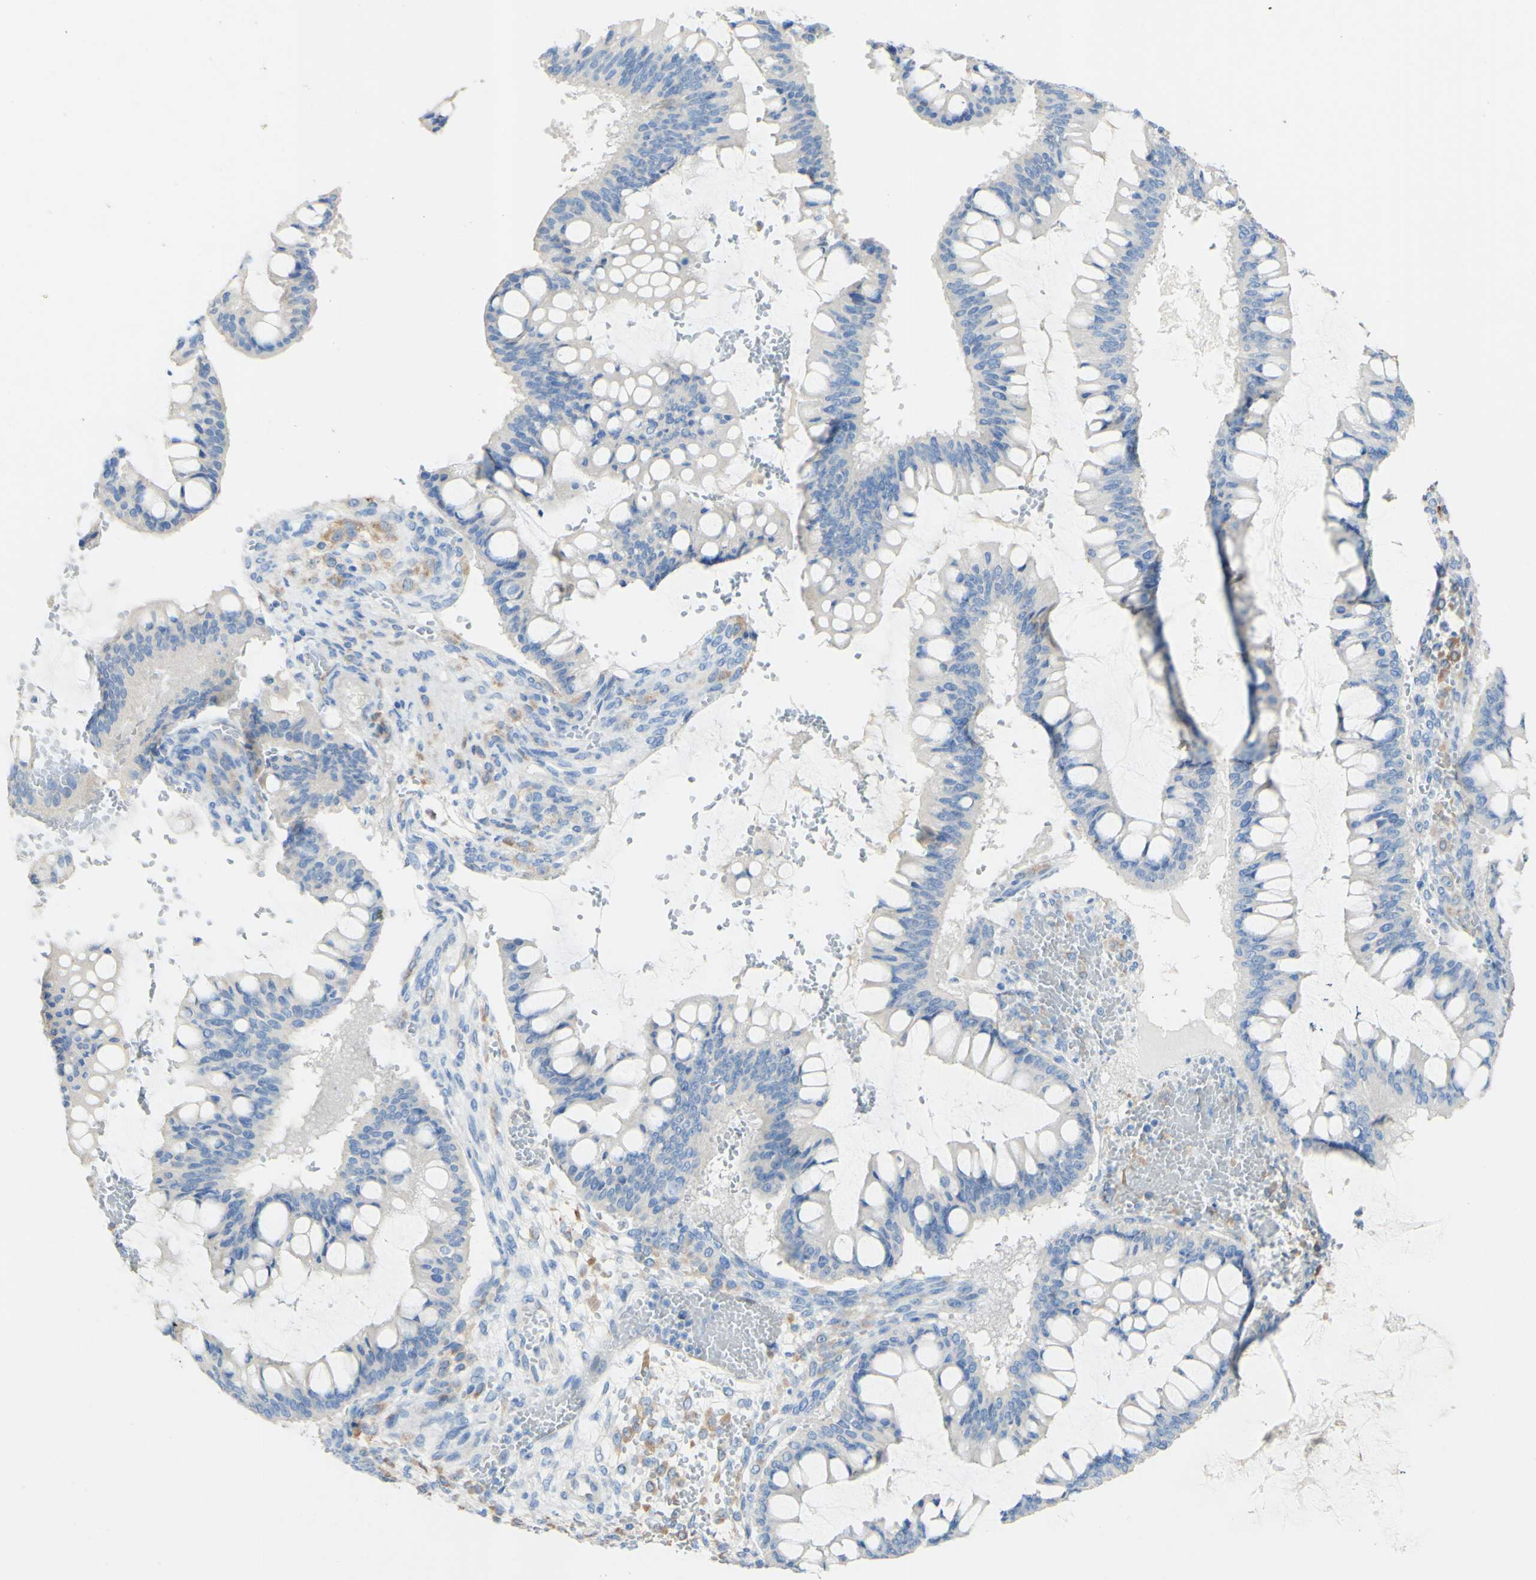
{"staining": {"intensity": "negative", "quantity": "none", "location": "none"}, "tissue": "ovarian cancer", "cell_type": "Tumor cells", "image_type": "cancer", "snomed": [{"axis": "morphology", "description": "Cystadenocarcinoma, mucinous, NOS"}, {"axis": "topography", "description": "Ovary"}], "caption": "This micrograph is of mucinous cystadenocarcinoma (ovarian) stained with immunohistochemistry to label a protein in brown with the nuclei are counter-stained blue. There is no positivity in tumor cells.", "gene": "FGF4", "patient": {"sex": "female", "age": 73}}